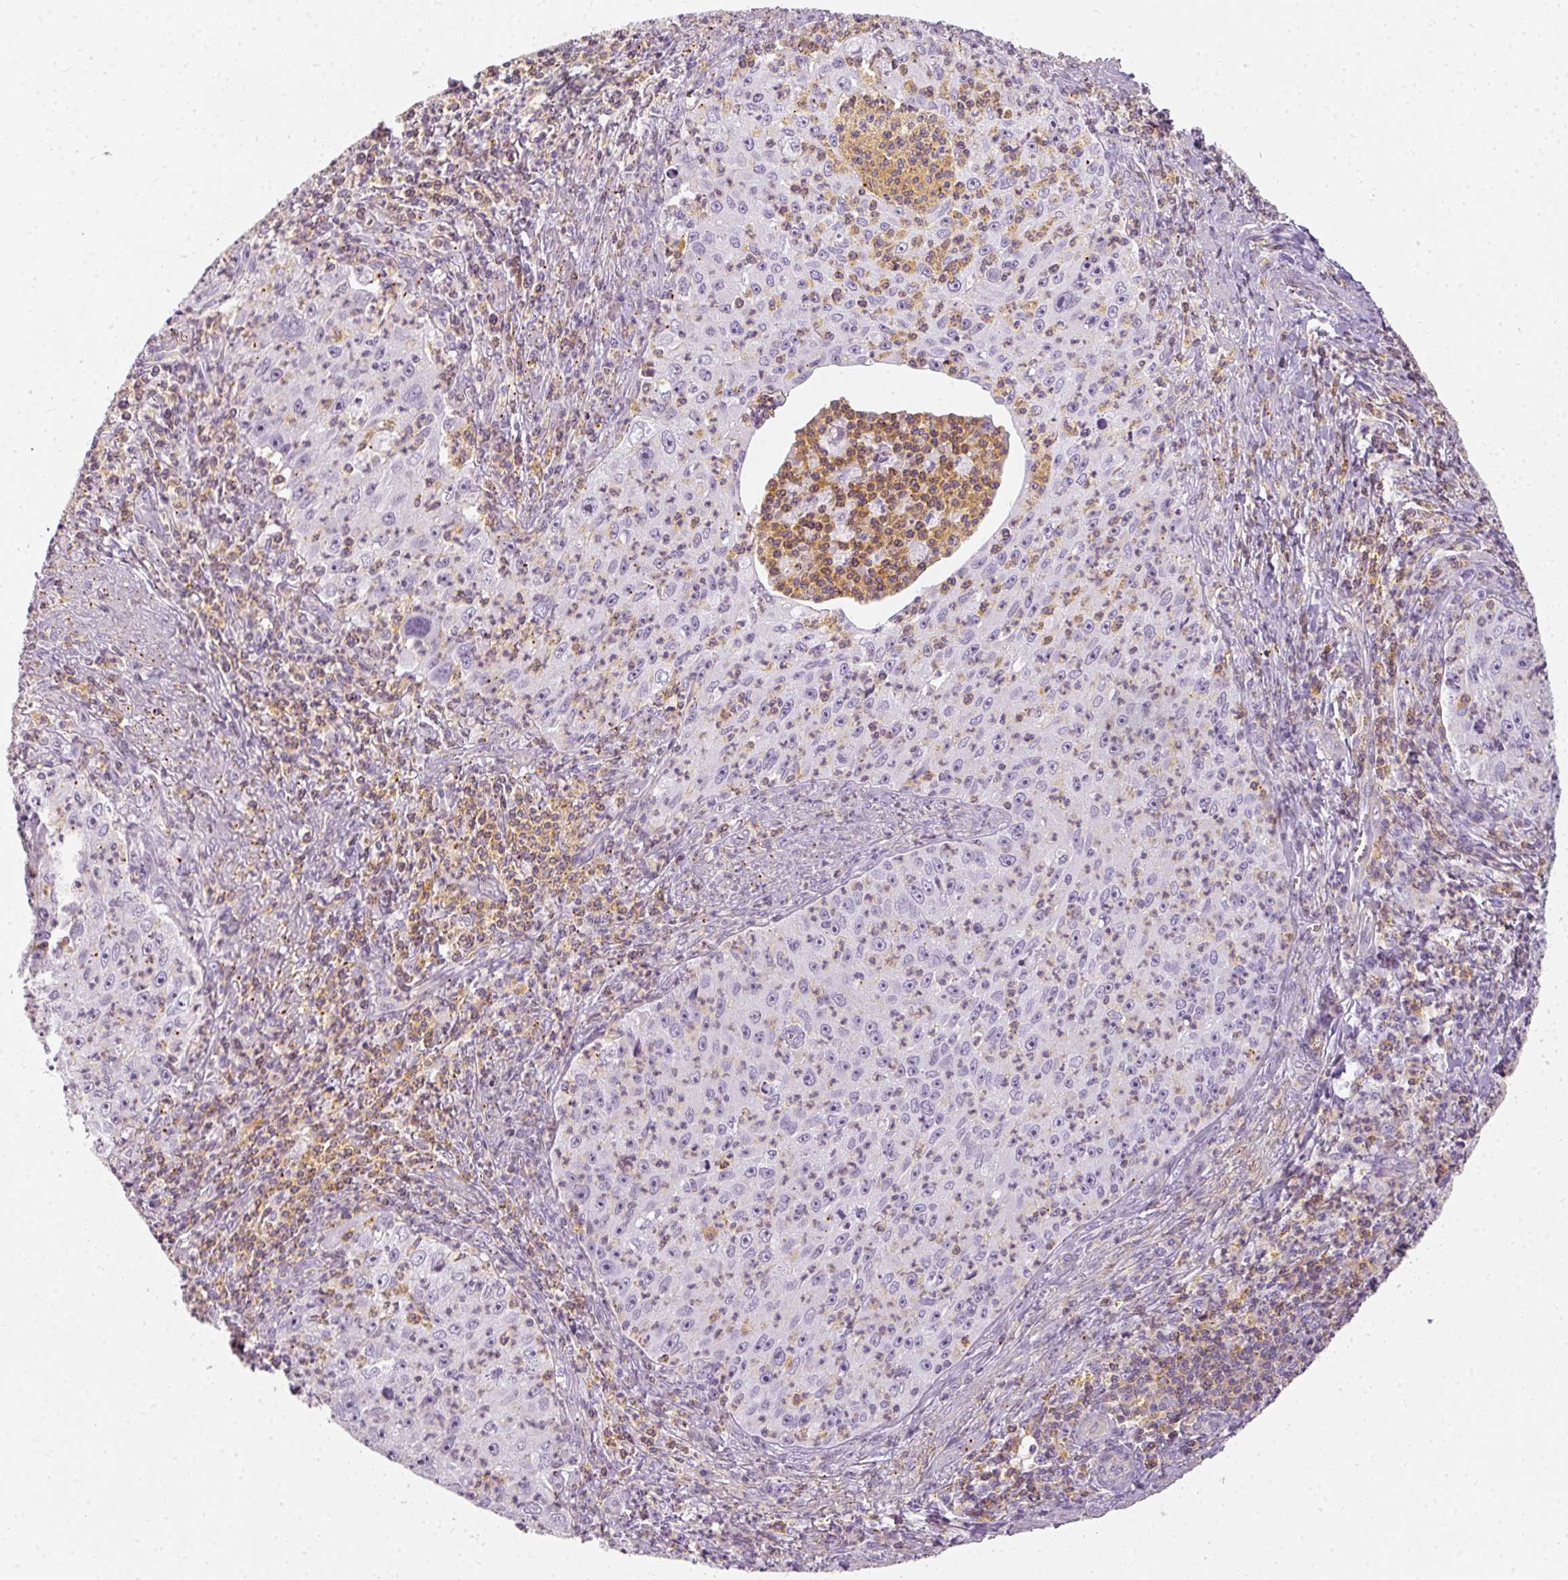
{"staining": {"intensity": "negative", "quantity": "none", "location": "none"}, "tissue": "cervical cancer", "cell_type": "Tumor cells", "image_type": "cancer", "snomed": [{"axis": "morphology", "description": "Squamous cell carcinoma, NOS"}, {"axis": "topography", "description": "Cervix"}], "caption": "Tumor cells are negative for protein expression in human cervical squamous cell carcinoma.", "gene": "TMEM42", "patient": {"sex": "female", "age": 30}}